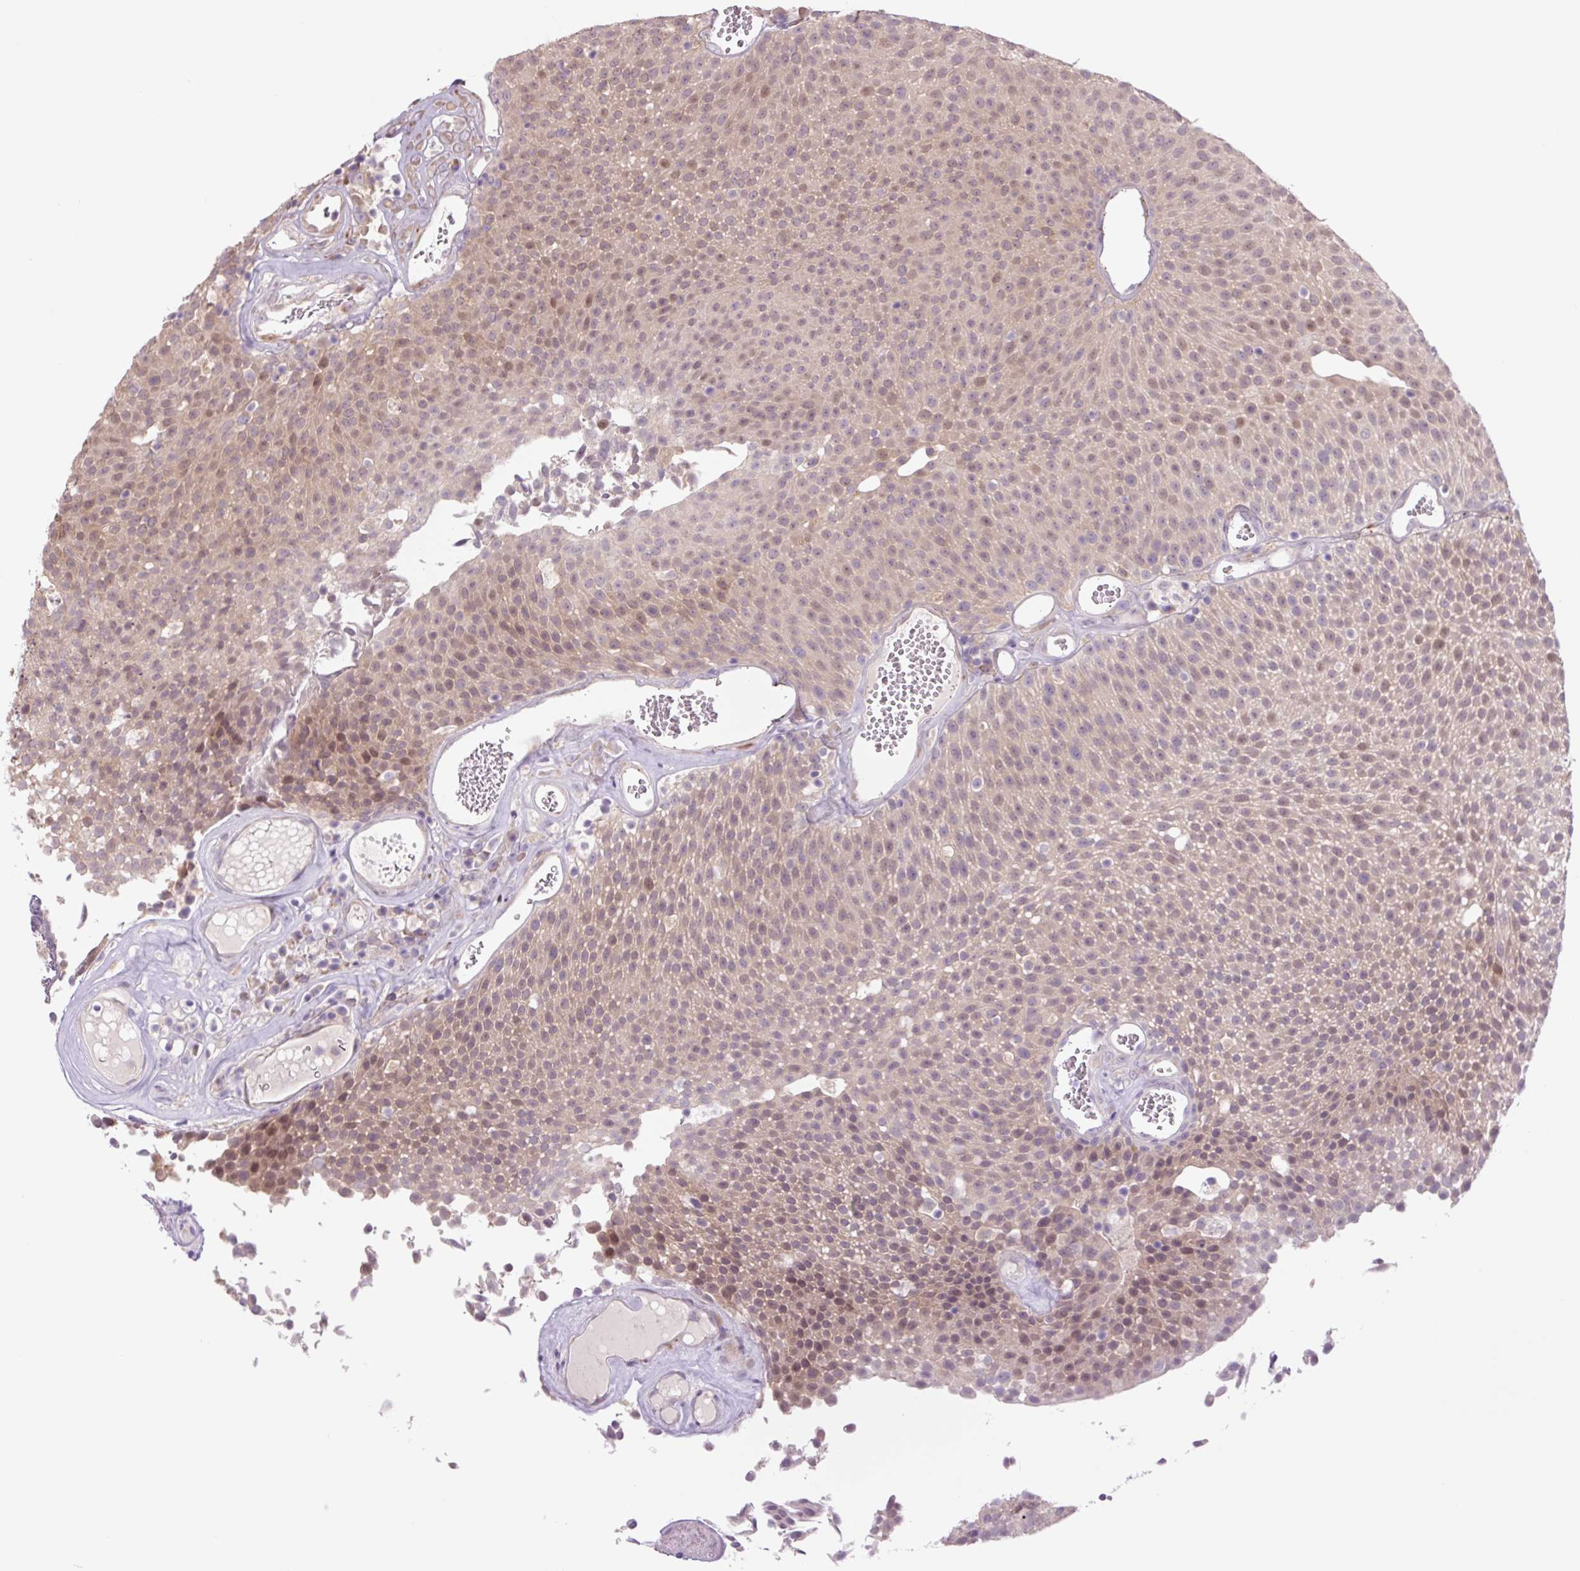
{"staining": {"intensity": "moderate", "quantity": "25%-75%", "location": "cytoplasmic/membranous,nuclear"}, "tissue": "urothelial cancer", "cell_type": "Tumor cells", "image_type": "cancer", "snomed": [{"axis": "morphology", "description": "Urothelial carcinoma, Low grade"}, {"axis": "topography", "description": "Urinary bladder"}], "caption": "Approximately 25%-75% of tumor cells in urothelial cancer exhibit moderate cytoplasmic/membranous and nuclear protein staining as visualized by brown immunohistochemical staining.", "gene": "PLA2G4A", "patient": {"sex": "female", "age": 79}}